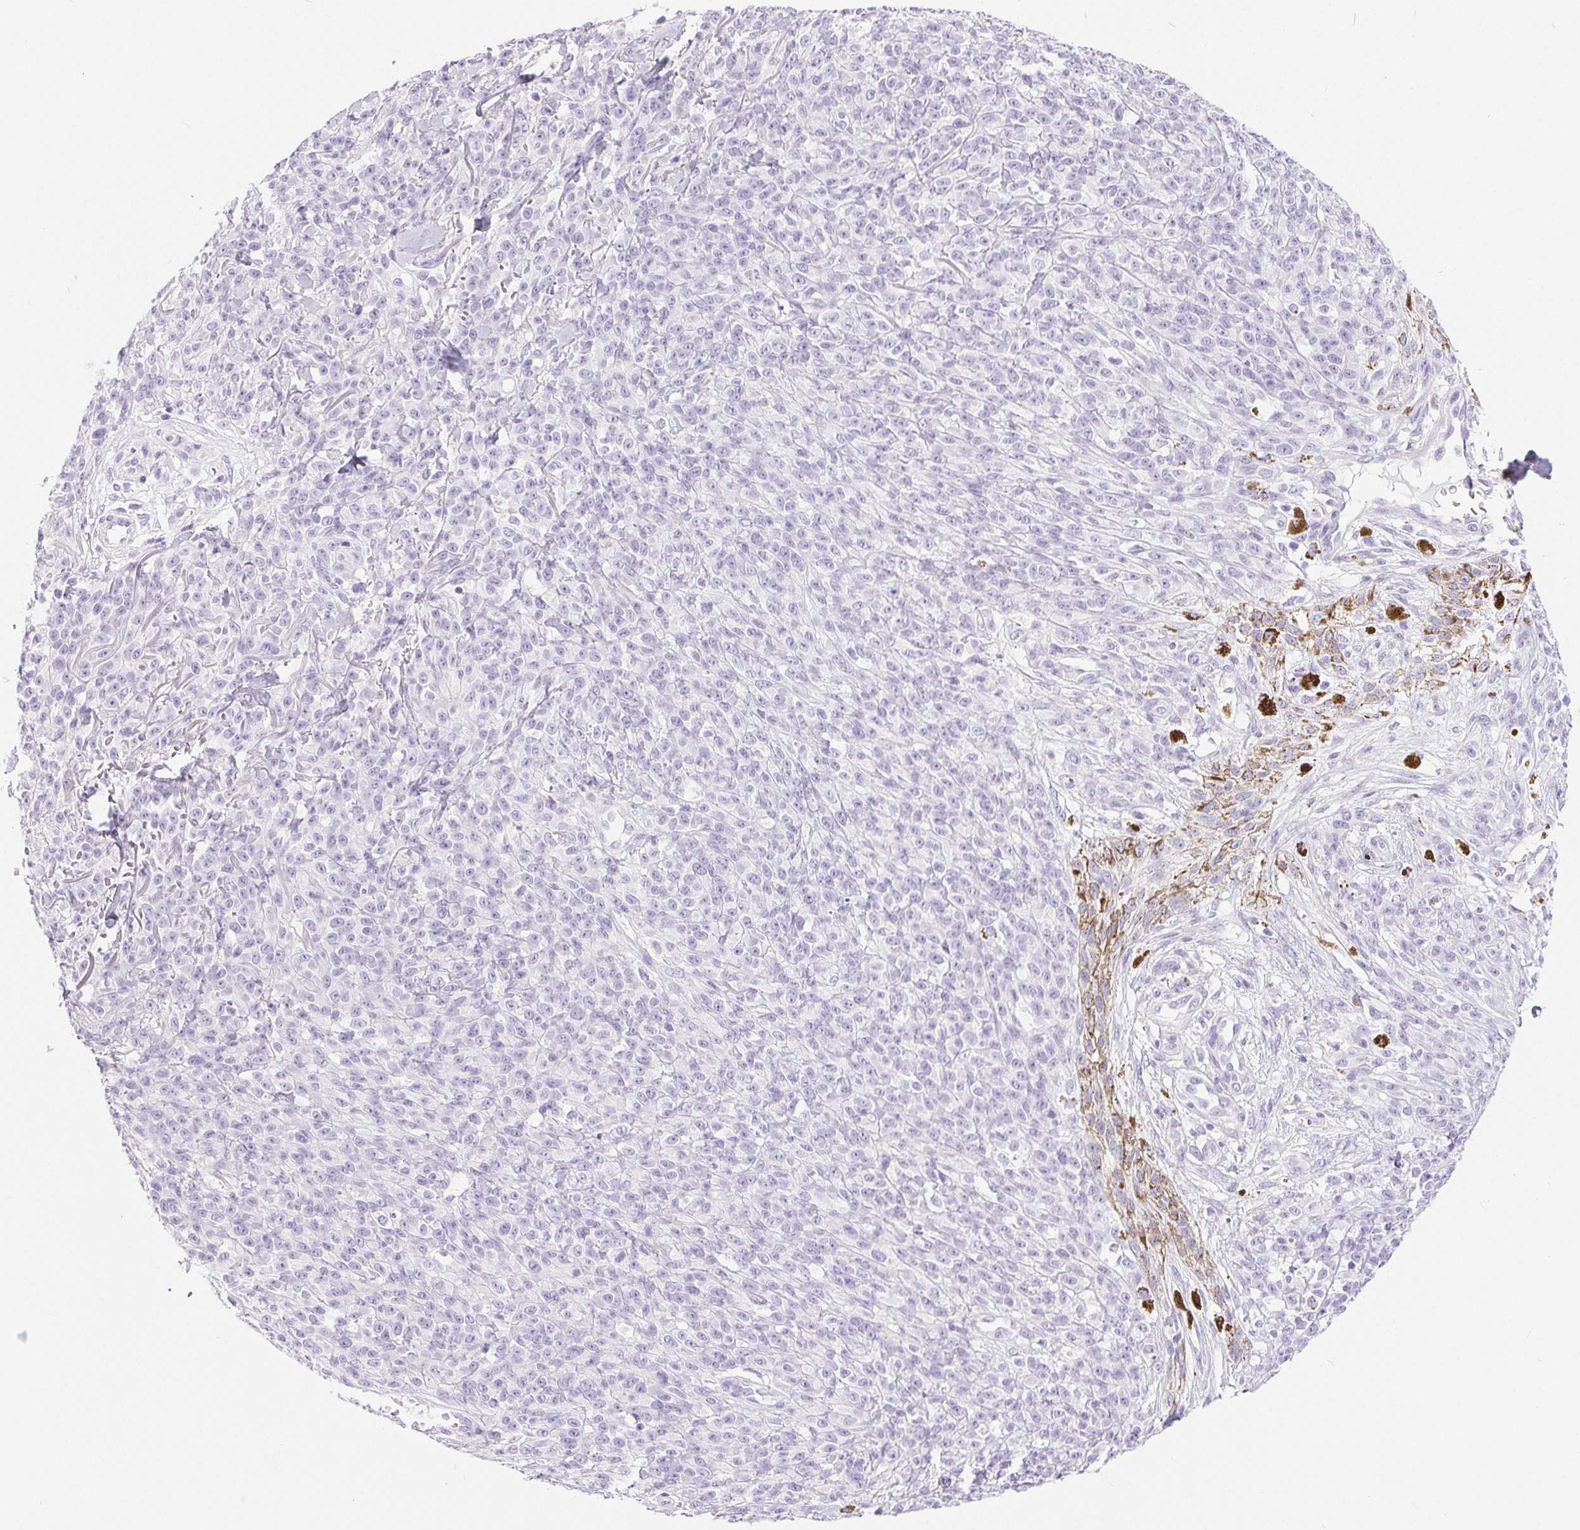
{"staining": {"intensity": "negative", "quantity": "none", "location": "none"}, "tissue": "melanoma", "cell_type": "Tumor cells", "image_type": "cancer", "snomed": [{"axis": "morphology", "description": "Malignant melanoma, NOS"}, {"axis": "topography", "description": "Skin"}, {"axis": "topography", "description": "Skin of trunk"}], "caption": "There is no significant positivity in tumor cells of melanoma. Nuclei are stained in blue.", "gene": "XDH", "patient": {"sex": "male", "age": 74}}